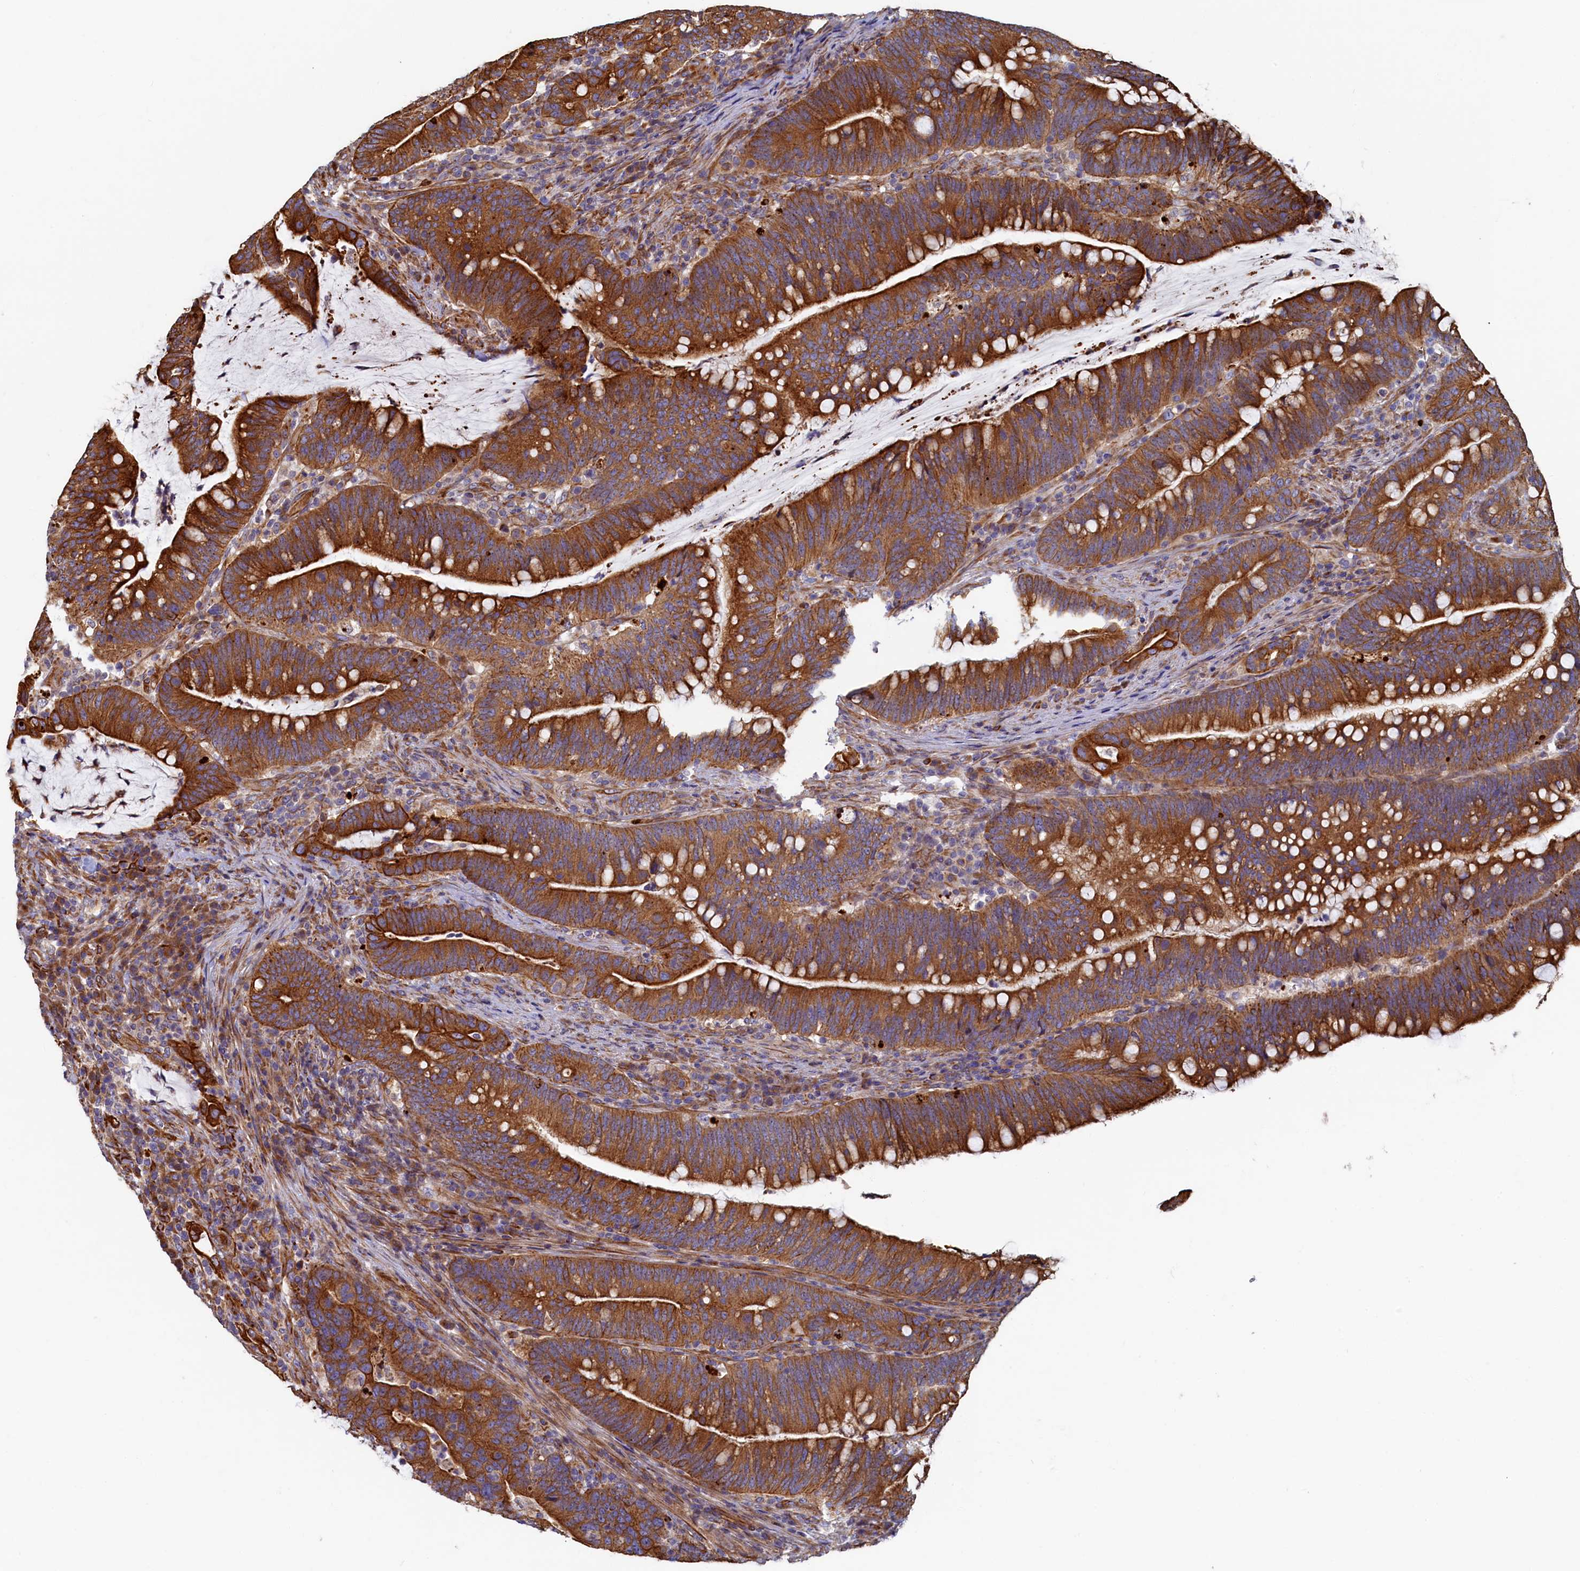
{"staining": {"intensity": "strong", "quantity": ">75%", "location": "cytoplasmic/membranous"}, "tissue": "colorectal cancer", "cell_type": "Tumor cells", "image_type": "cancer", "snomed": [{"axis": "morphology", "description": "Adenocarcinoma, NOS"}, {"axis": "topography", "description": "Colon"}], "caption": "Protein staining by immunohistochemistry (IHC) shows strong cytoplasmic/membranous expression in approximately >75% of tumor cells in adenocarcinoma (colorectal).", "gene": "LRRC57", "patient": {"sex": "female", "age": 66}}